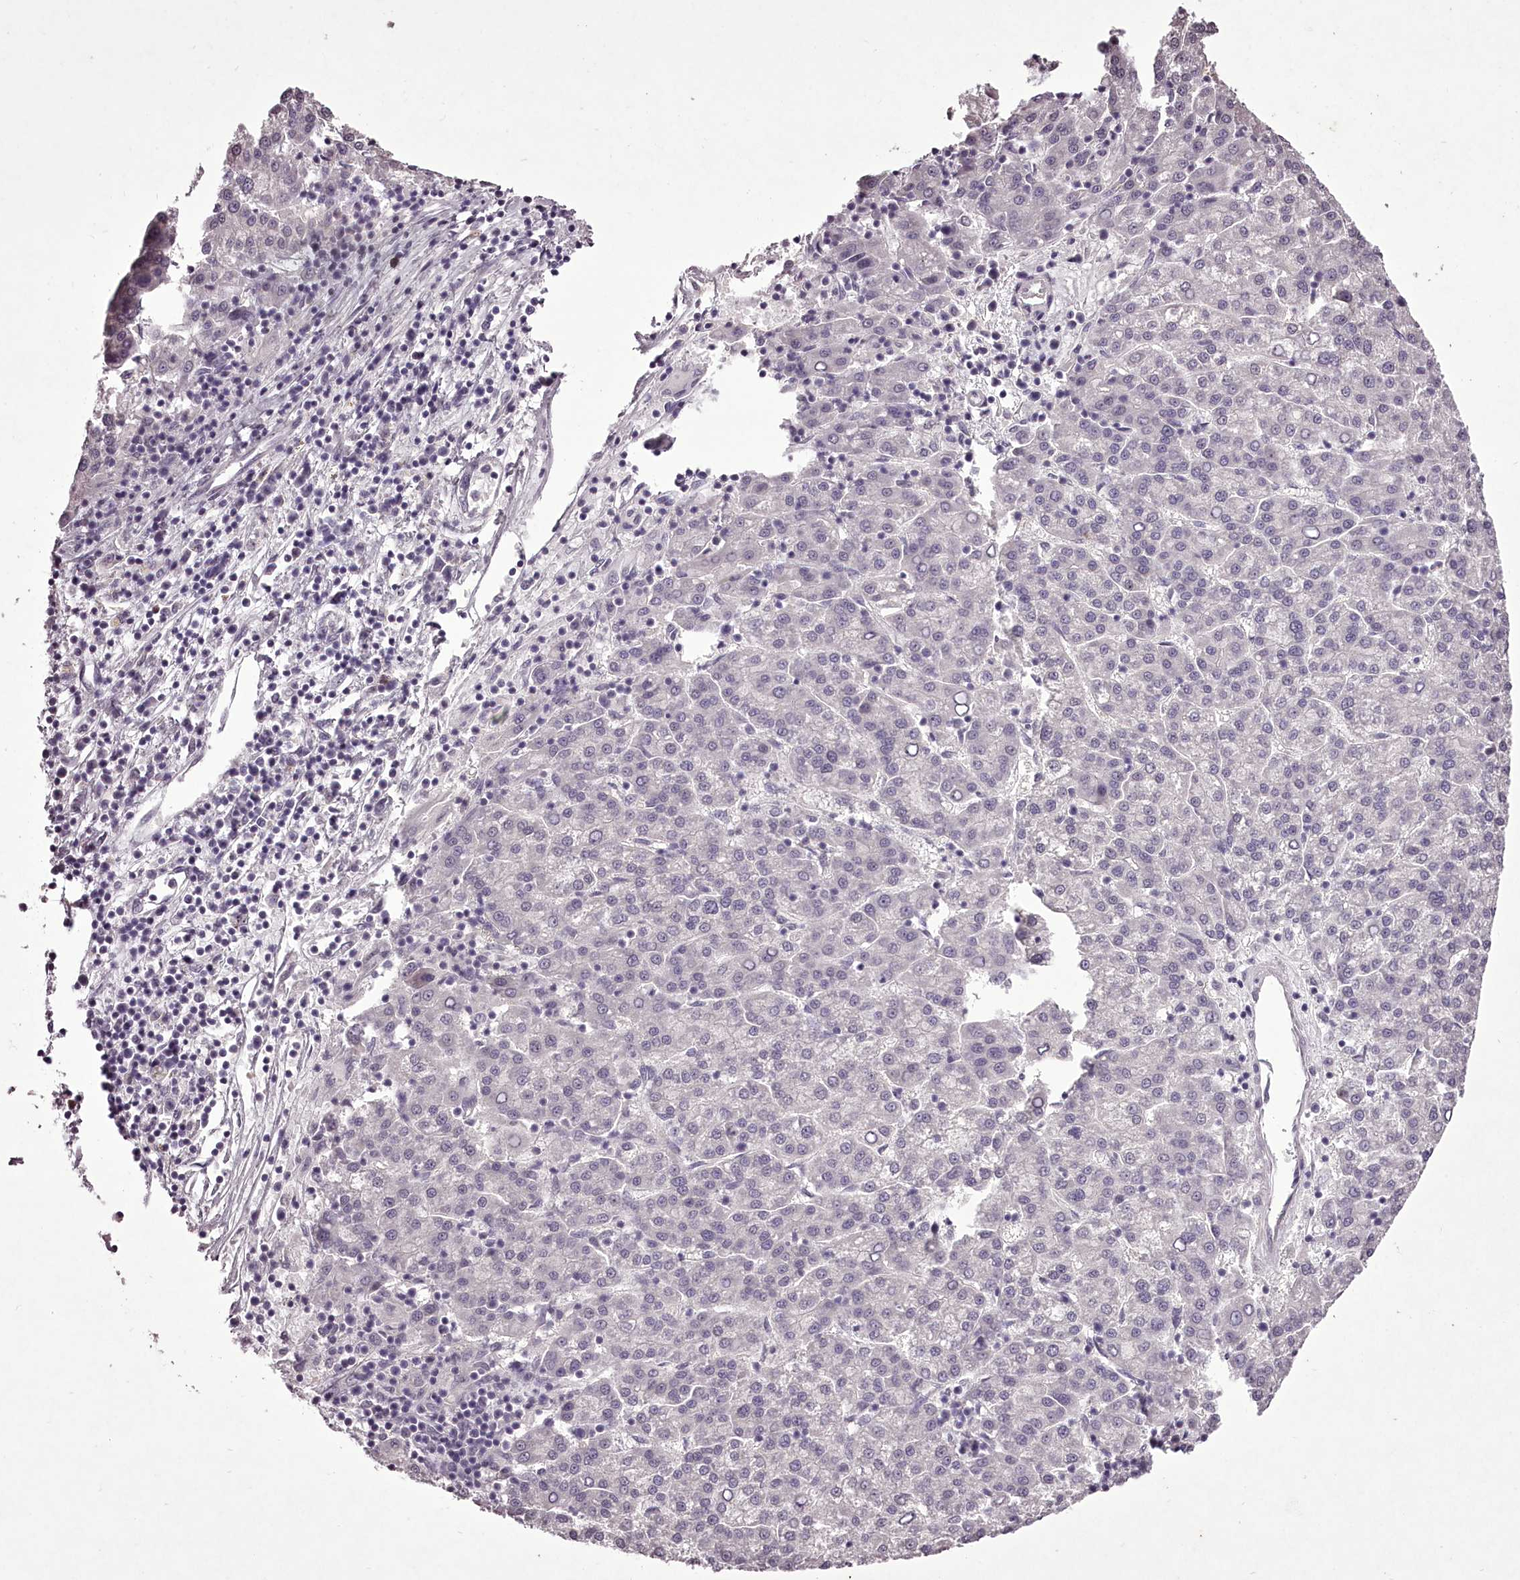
{"staining": {"intensity": "negative", "quantity": "none", "location": "none"}, "tissue": "liver cancer", "cell_type": "Tumor cells", "image_type": "cancer", "snomed": [{"axis": "morphology", "description": "Carcinoma, Hepatocellular, NOS"}, {"axis": "topography", "description": "Liver"}], "caption": "IHC of human liver cancer (hepatocellular carcinoma) exhibits no positivity in tumor cells.", "gene": "C1orf56", "patient": {"sex": "female", "age": 58}}